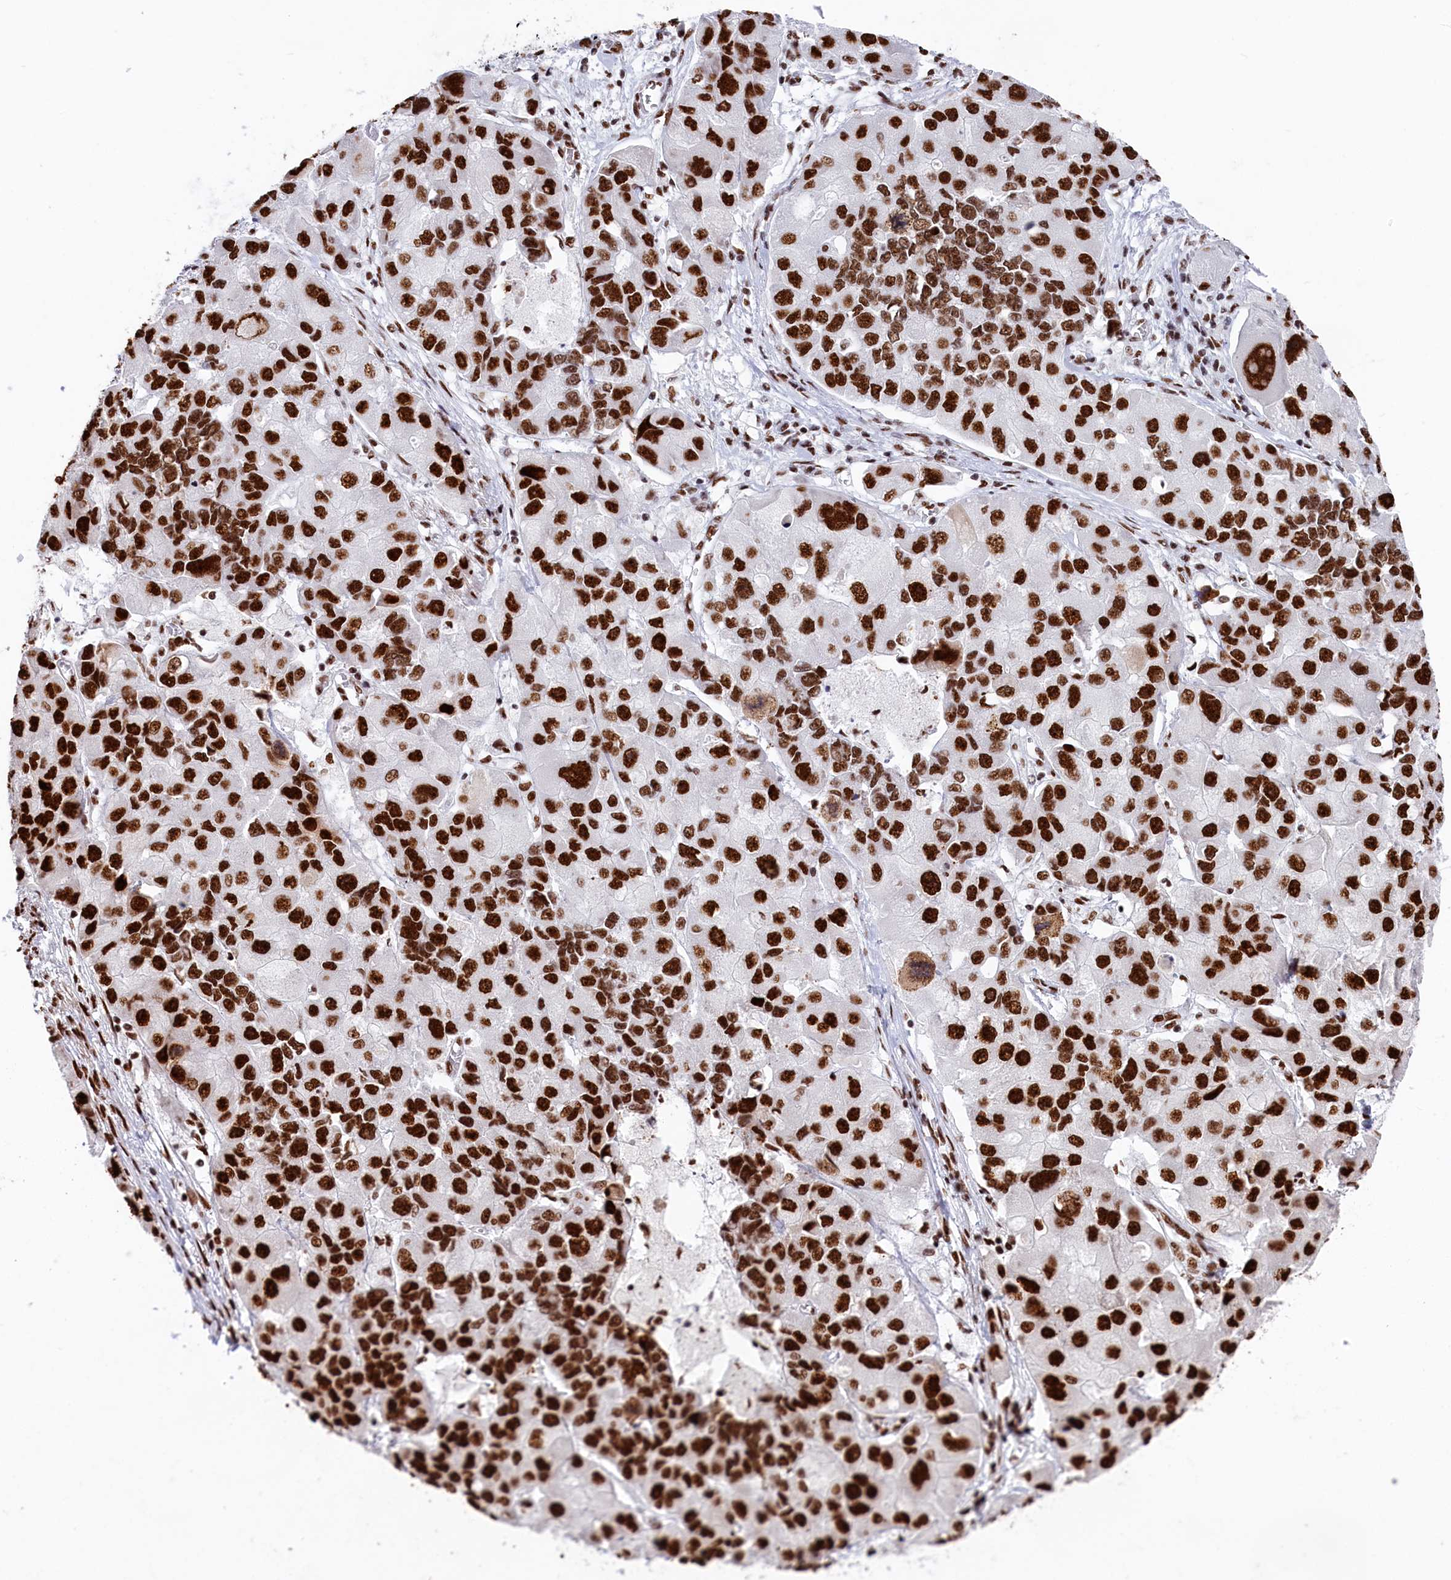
{"staining": {"intensity": "strong", "quantity": ">75%", "location": "nuclear"}, "tissue": "lung cancer", "cell_type": "Tumor cells", "image_type": "cancer", "snomed": [{"axis": "morphology", "description": "Adenocarcinoma, NOS"}, {"axis": "topography", "description": "Lung"}], "caption": "Protein analysis of lung adenocarcinoma tissue reveals strong nuclear expression in approximately >75% of tumor cells. (DAB = brown stain, brightfield microscopy at high magnification).", "gene": "SNRNP70", "patient": {"sex": "female", "age": 54}}